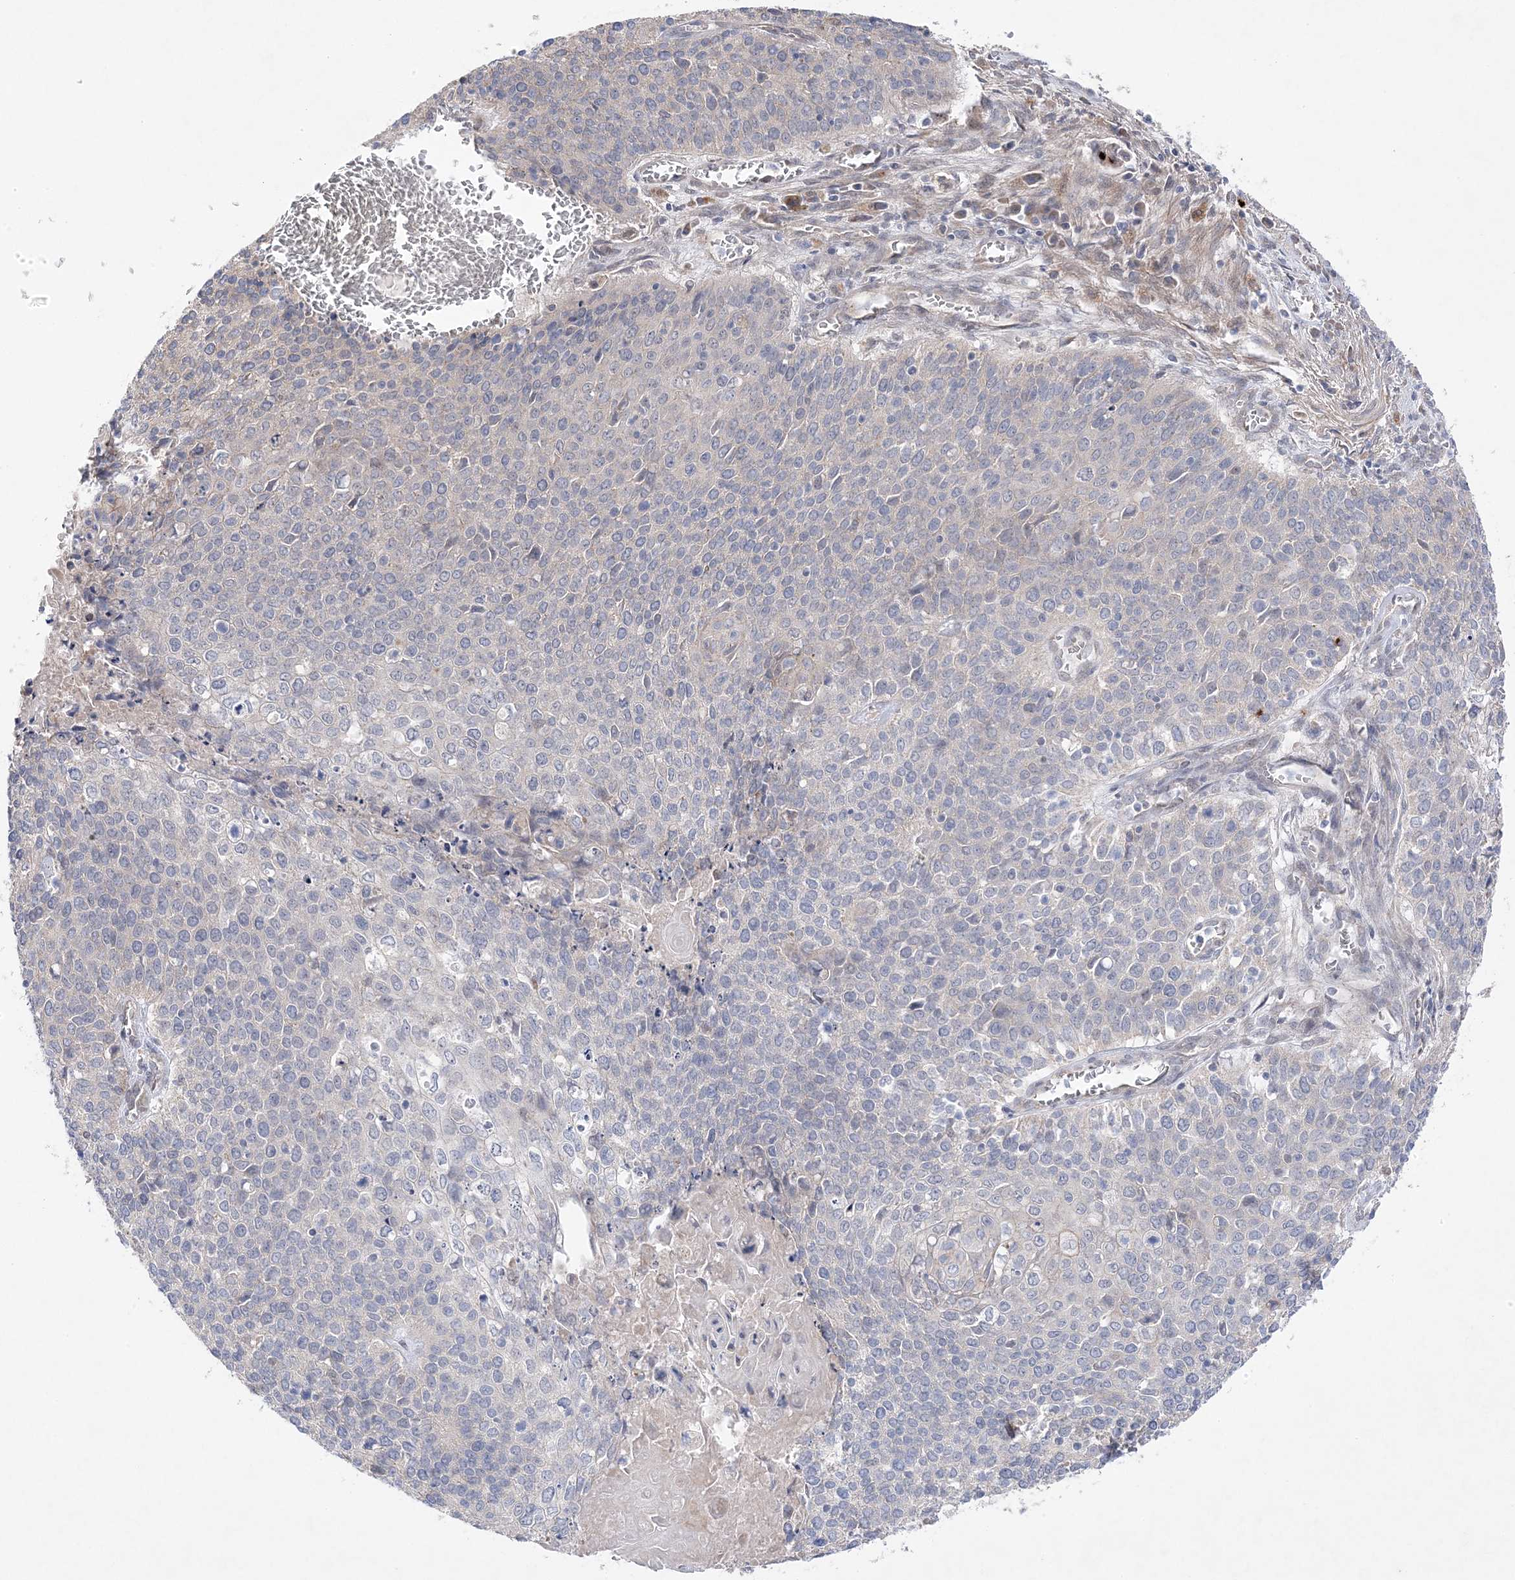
{"staining": {"intensity": "negative", "quantity": "none", "location": "none"}, "tissue": "cervical cancer", "cell_type": "Tumor cells", "image_type": "cancer", "snomed": [{"axis": "morphology", "description": "Squamous cell carcinoma, NOS"}, {"axis": "topography", "description": "Cervix"}], "caption": "Immunohistochemistry (IHC) histopathology image of neoplastic tissue: human cervical squamous cell carcinoma stained with DAB (3,3'-diaminobenzidine) demonstrates no significant protein expression in tumor cells. The staining was performed using DAB (3,3'-diaminobenzidine) to visualize the protein expression in brown, while the nuclei were stained in blue with hematoxylin (Magnification: 20x).", "gene": "ANAPC1", "patient": {"sex": "female", "age": 39}}